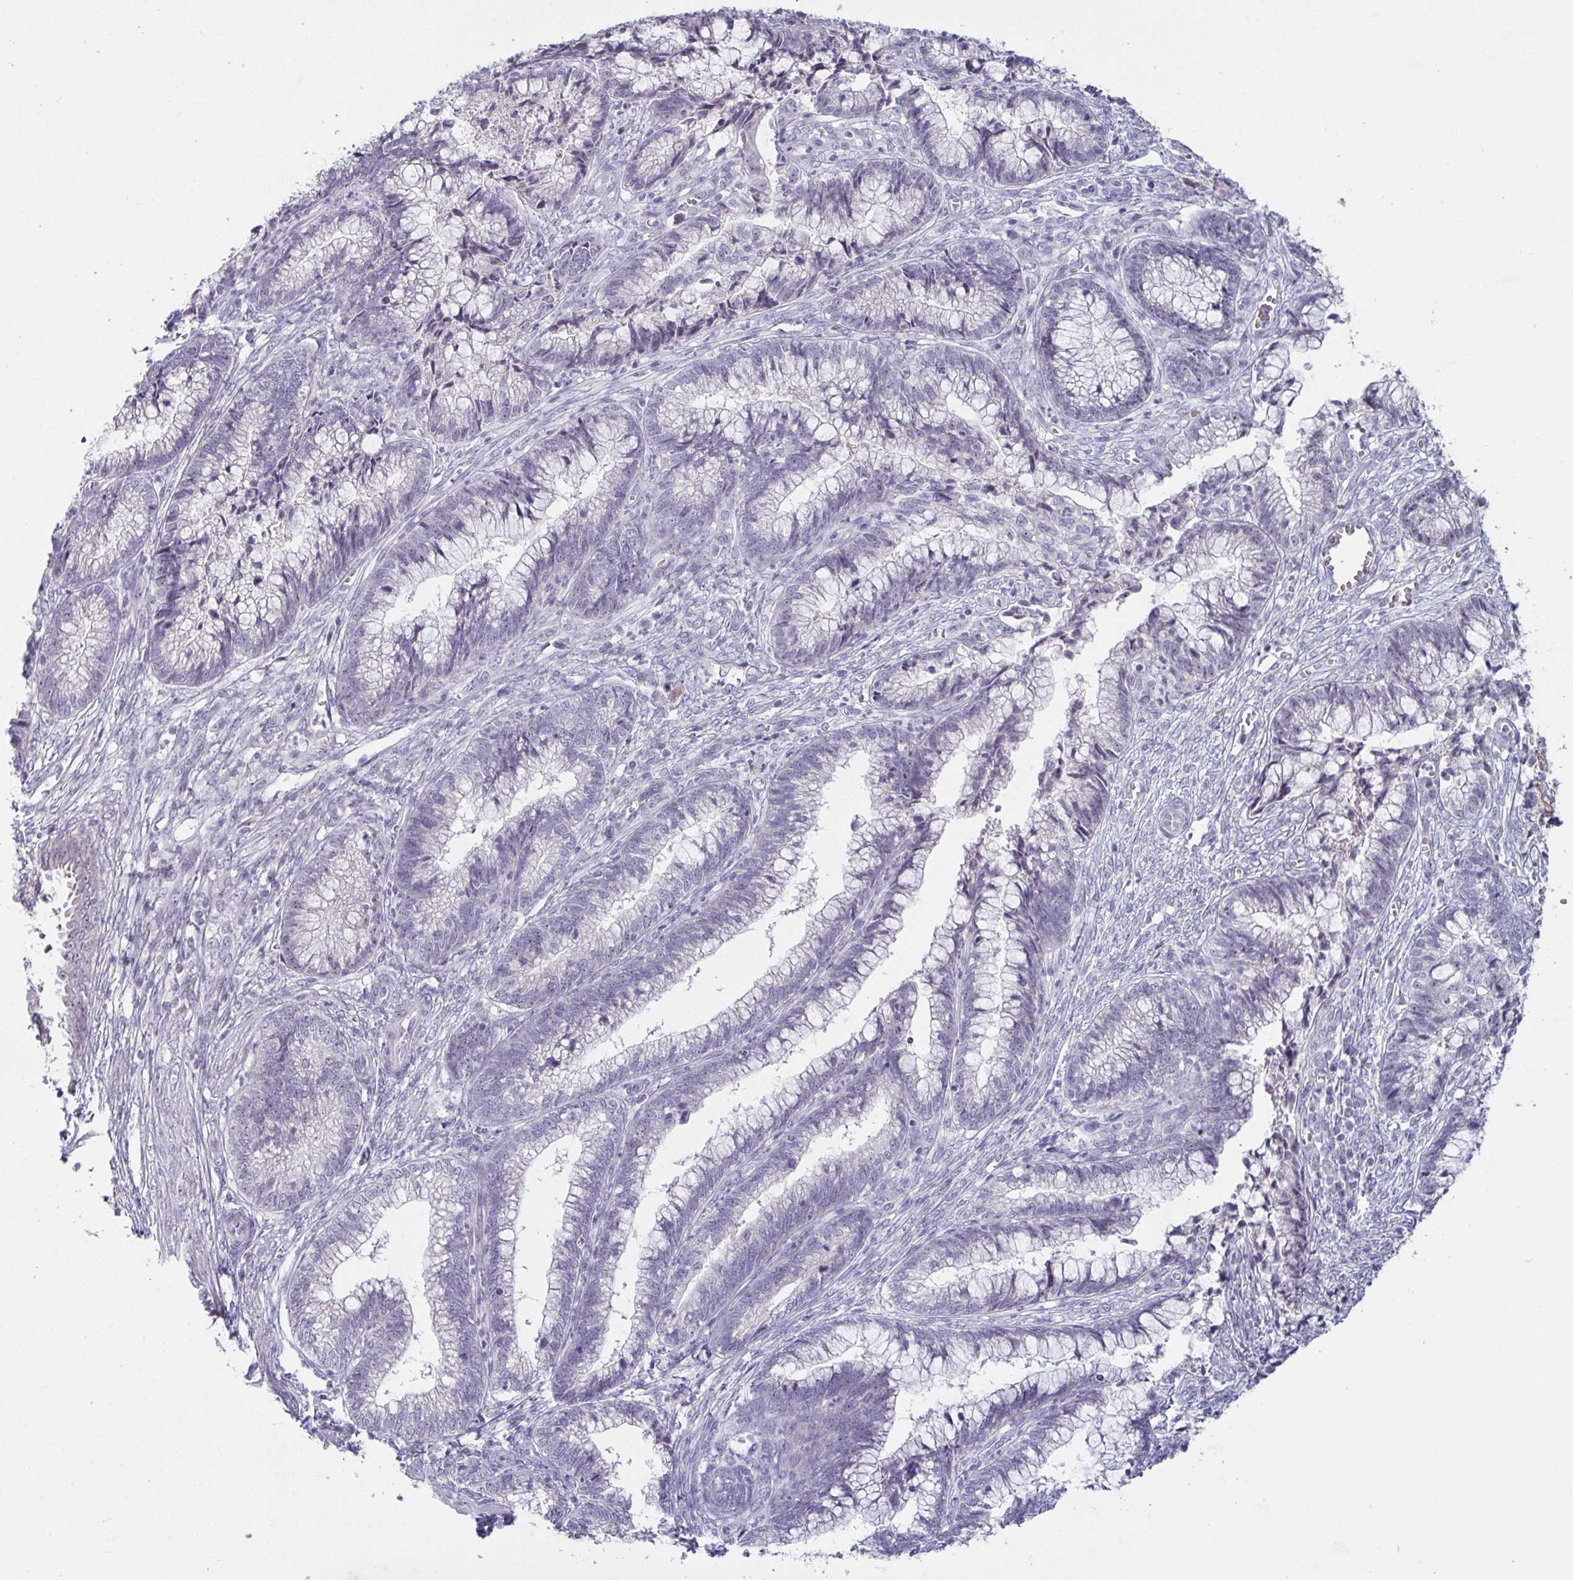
{"staining": {"intensity": "negative", "quantity": "none", "location": "none"}, "tissue": "cervical cancer", "cell_type": "Tumor cells", "image_type": "cancer", "snomed": [{"axis": "morphology", "description": "Adenocarcinoma, NOS"}, {"axis": "topography", "description": "Cervix"}], "caption": "This micrograph is of cervical adenocarcinoma stained with immunohistochemistry to label a protein in brown with the nuclei are counter-stained blue. There is no staining in tumor cells.", "gene": "MYC", "patient": {"sex": "female", "age": 44}}